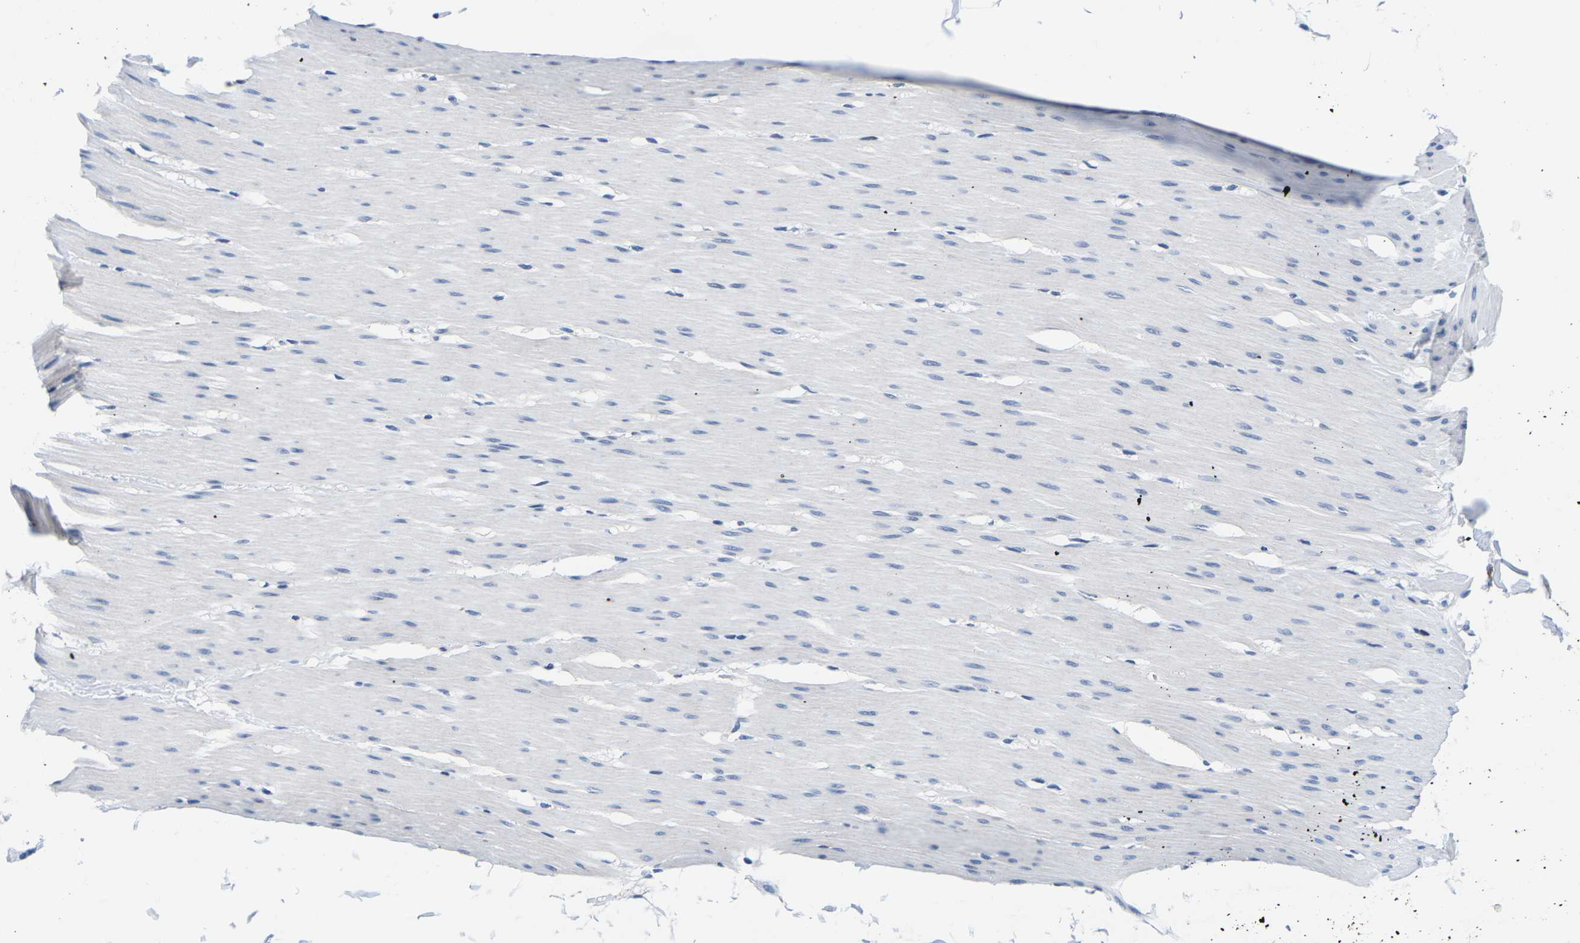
{"staining": {"intensity": "negative", "quantity": "none", "location": "none"}, "tissue": "smooth muscle", "cell_type": "Smooth muscle cells", "image_type": "normal", "snomed": [{"axis": "morphology", "description": "Normal tissue, NOS"}, {"axis": "topography", "description": "Smooth muscle"}, {"axis": "topography", "description": "Colon"}], "caption": "Immunohistochemical staining of benign smooth muscle shows no significant expression in smooth muscle cells.", "gene": "CTSW", "patient": {"sex": "male", "age": 67}}